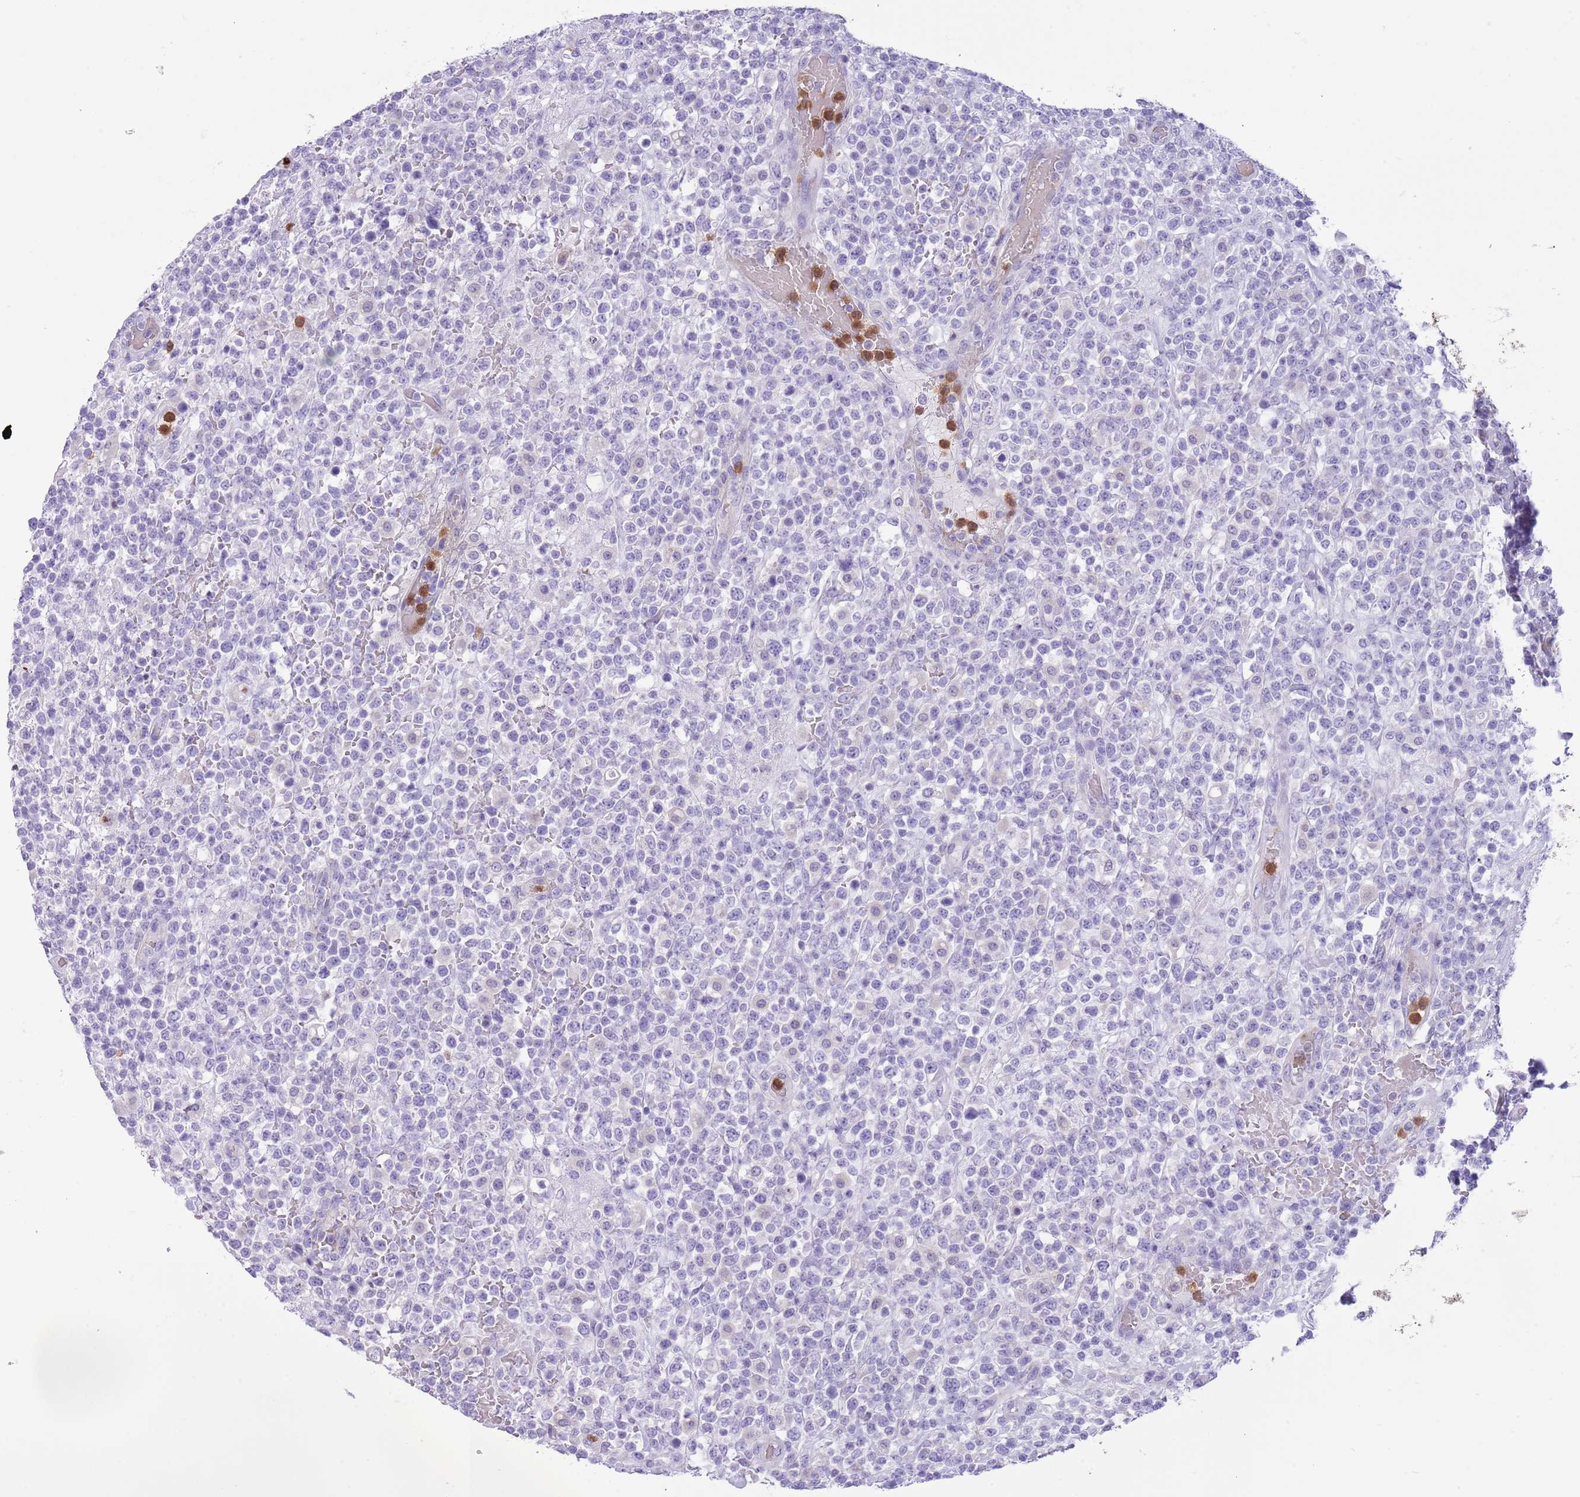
{"staining": {"intensity": "negative", "quantity": "none", "location": "none"}, "tissue": "lymphoma", "cell_type": "Tumor cells", "image_type": "cancer", "snomed": [{"axis": "morphology", "description": "Malignant lymphoma, non-Hodgkin's type, High grade"}, {"axis": "topography", "description": "Colon"}], "caption": "Protein analysis of malignant lymphoma, non-Hodgkin's type (high-grade) reveals no significant staining in tumor cells.", "gene": "OR6M1", "patient": {"sex": "female", "age": 53}}